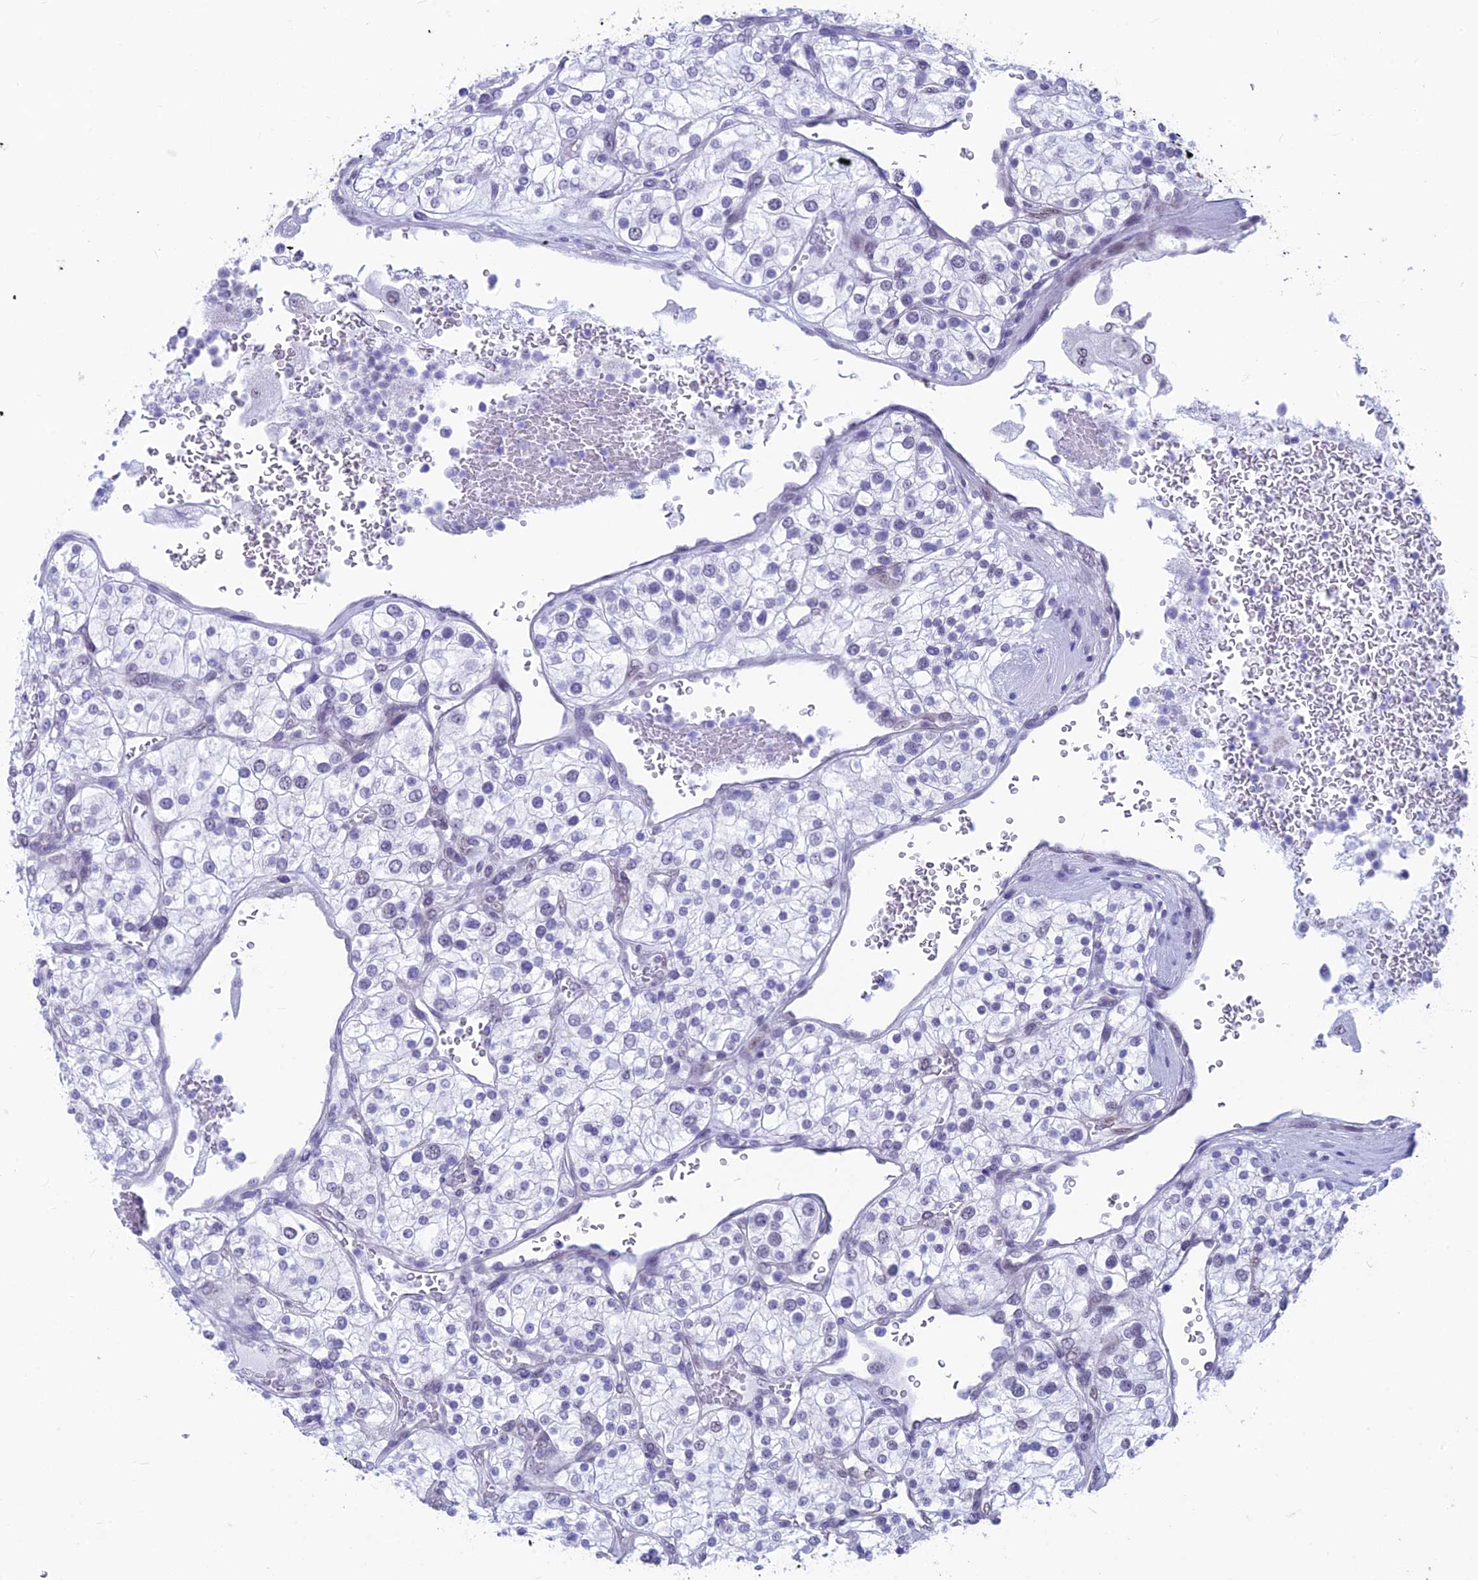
{"staining": {"intensity": "negative", "quantity": "none", "location": "none"}, "tissue": "renal cancer", "cell_type": "Tumor cells", "image_type": "cancer", "snomed": [{"axis": "morphology", "description": "Adenocarcinoma, NOS"}, {"axis": "topography", "description": "Kidney"}], "caption": "This is an immunohistochemistry image of adenocarcinoma (renal). There is no expression in tumor cells.", "gene": "SRSF5", "patient": {"sex": "male", "age": 80}}